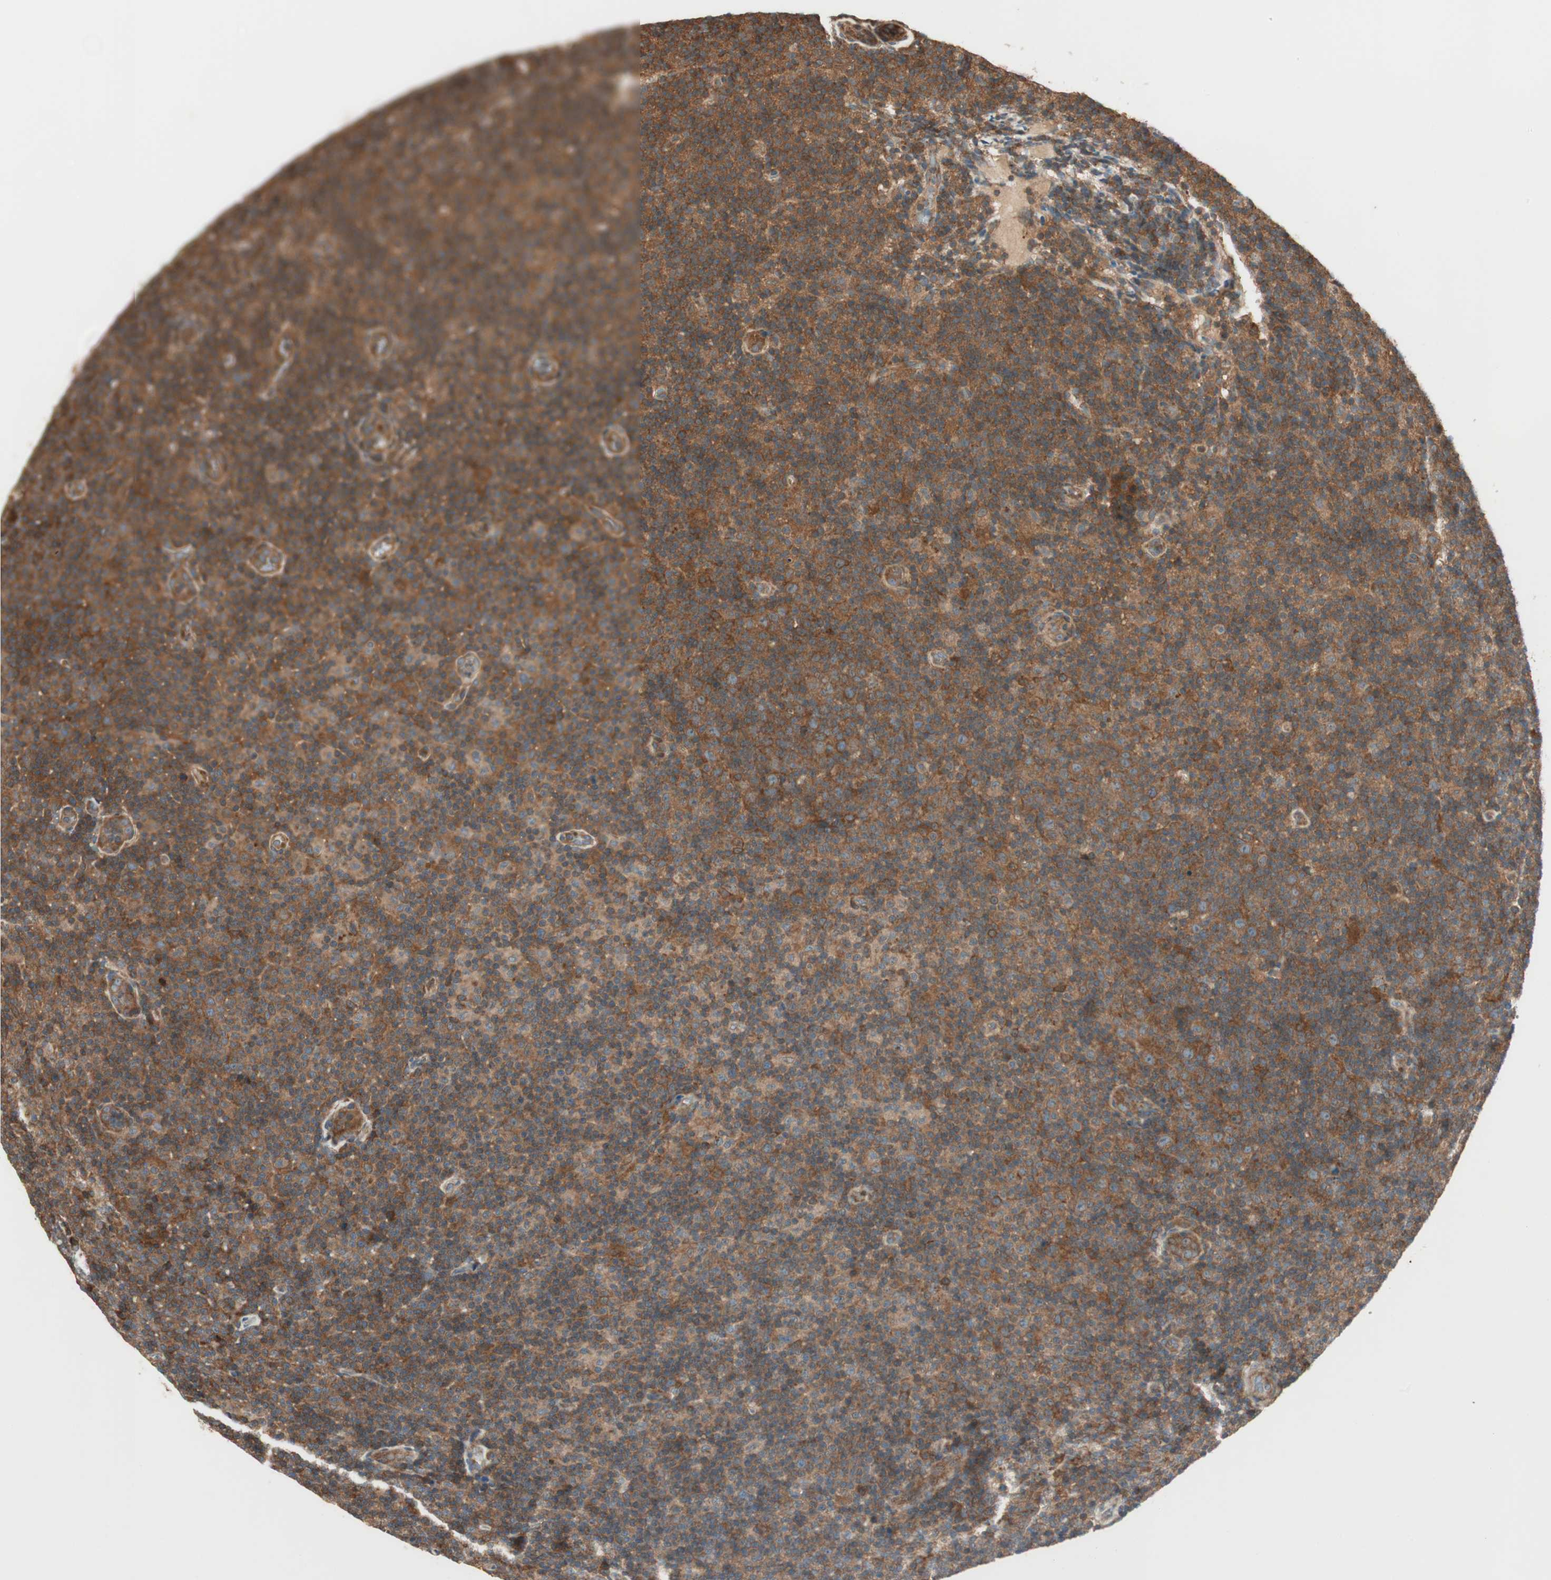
{"staining": {"intensity": "strong", "quantity": ">75%", "location": "cytoplasmic/membranous"}, "tissue": "lymphoma", "cell_type": "Tumor cells", "image_type": "cancer", "snomed": [{"axis": "morphology", "description": "Malignant lymphoma, non-Hodgkin's type, Low grade"}, {"axis": "topography", "description": "Lymph node"}], "caption": "Tumor cells reveal strong cytoplasmic/membranous positivity in about >75% of cells in low-grade malignant lymphoma, non-Hodgkin's type. (Brightfield microscopy of DAB IHC at high magnification).", "gene": "CNOT4", "patient": {"sex": "male", "age": 83}}